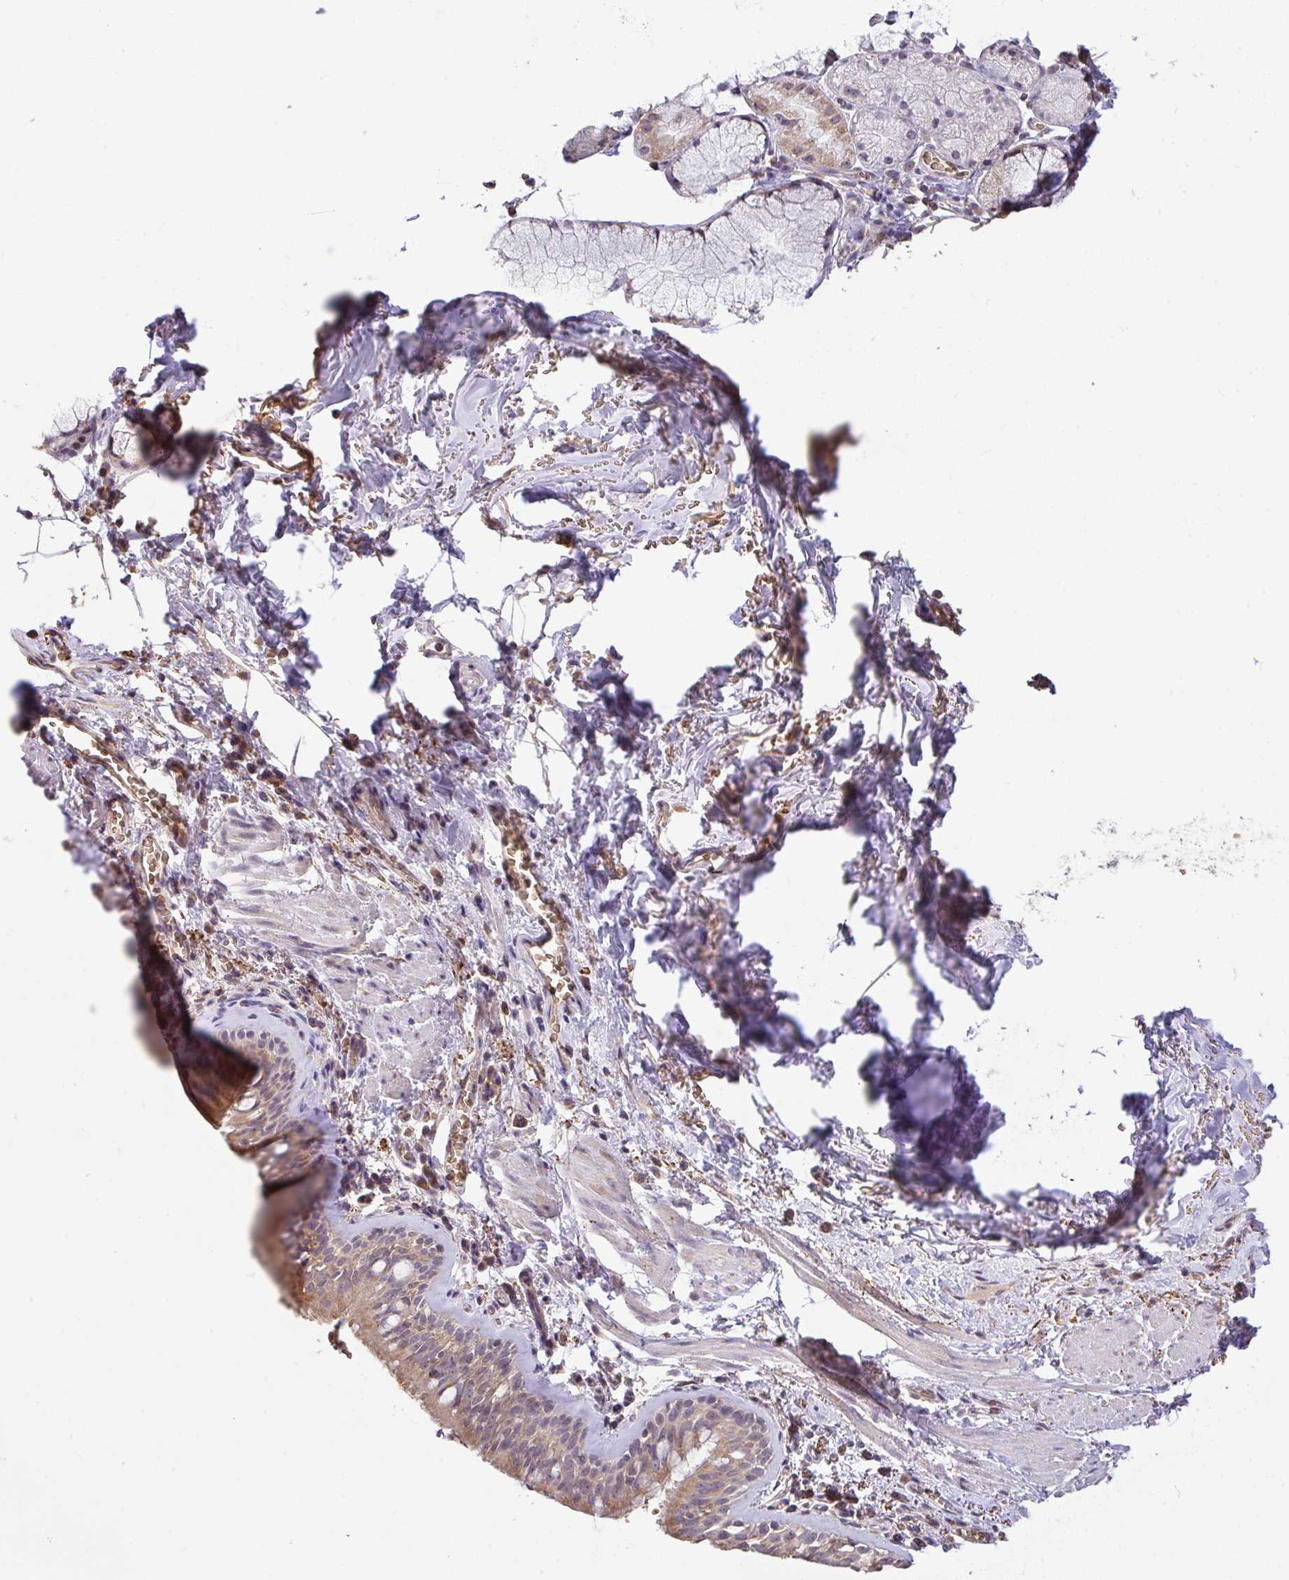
{"staining": {"intensity": "moderate", "quantity": ">75%", "location": "cytoplasmic/membranous"}, "tissue": "bronchus", "cell_type": "Respiratory epithelial cells", "image_type": "normal", "snomed": [{"axis": "morphology", "description": "Normal tissue, NOS"}, {"axis": "topography", "description": "Cartilage tissue"}, {"axis": "topography", "description": "Bronchus"}], "caption": "IHC image of normal bronchus stained for a protein (brown), which shows medium levels of moderate cytoplasmic/membranous expression in about >75% of respiratory epithelial cells.", "gene": "C1QTNF9B", "patient": {"sex": "male", "age": 78}}